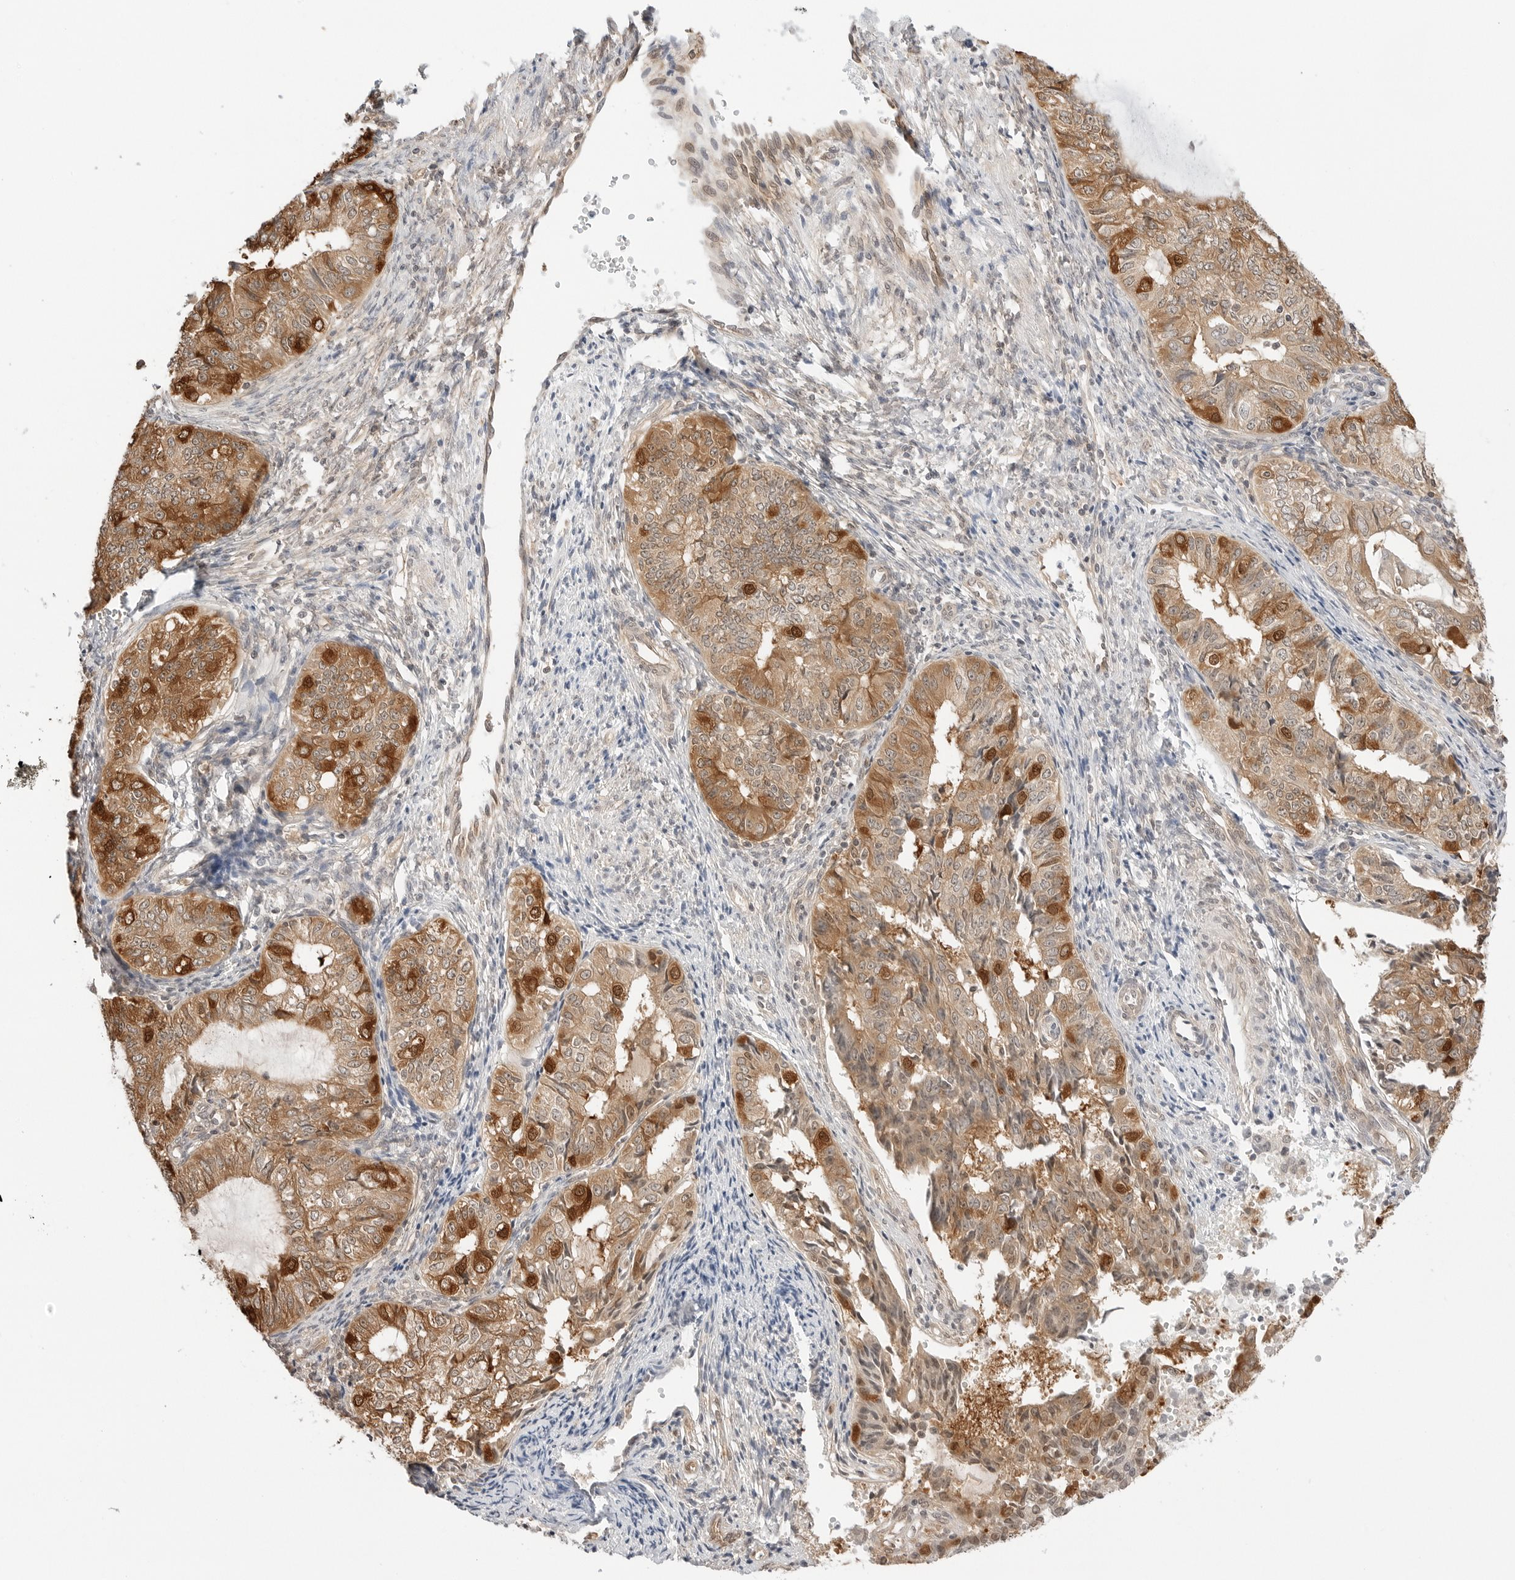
{"staining": {"intensity": "strong", "quantity": ">75%", "location": "cytoplasmic/membranous"}, "tissue": "endometrial cancer", "cell_type": "Tumor cells", "image_type": "cancer", "snomed": [{"axis": "morphology", "description": "Adenocarcinoma, NOS"}, {"axis": "topography", "description": "Endometrium"}], "caption": "A high-resolution photomicrograph shows immunohistochemistry (IHC) staining of endometrial cancer (adenocarcinoma), which exhibits strong cytoplasmic/membranous staining in about >75% of tumor cells.", "gene": "NUDC", "patient": {"sex": "female", "age": 32}}